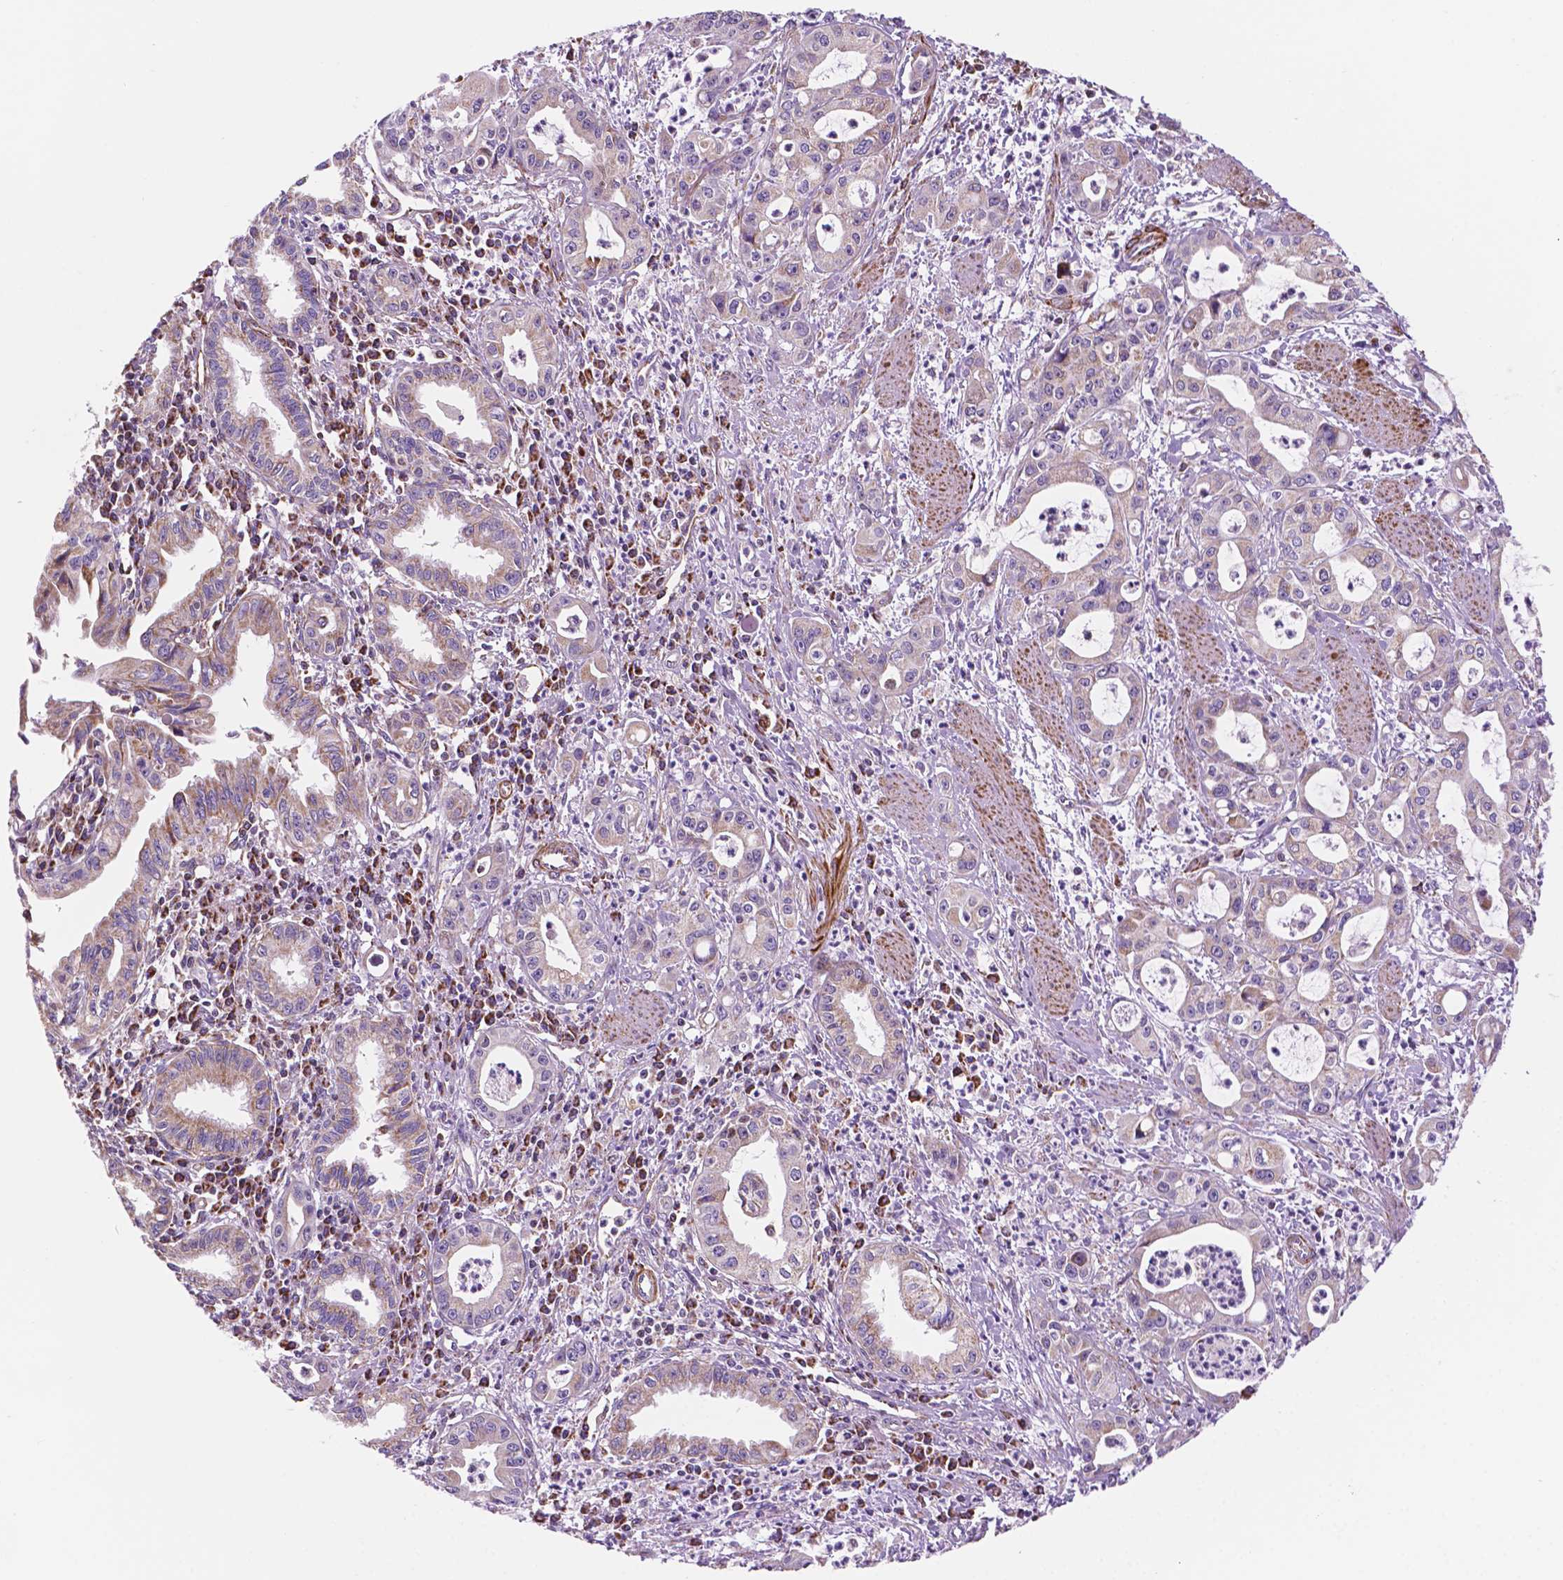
{"staining": {"intensity": "weak", "quantity": "25%-75%", "location": "cytoplasmic/membranous"}, "tissue": "pancreatic cancer", "cell_type": "Tumor cells", "image_type": "cancer", "snomed": [{"axis": "morphology", "description": "Adenocarcinoma, NOS"}, {"axis": "topography", "description": "Pancreas"}], "caption": "A photomicrograph showing weak cytoplasmic/membranous expression in approximately 25%-75% of tumor cells in pancreatic cancer, as visualized by brown immunohistochemical staining.", "gene": "GEMIN4", "patient": {"sex": "male", "age": 72}}